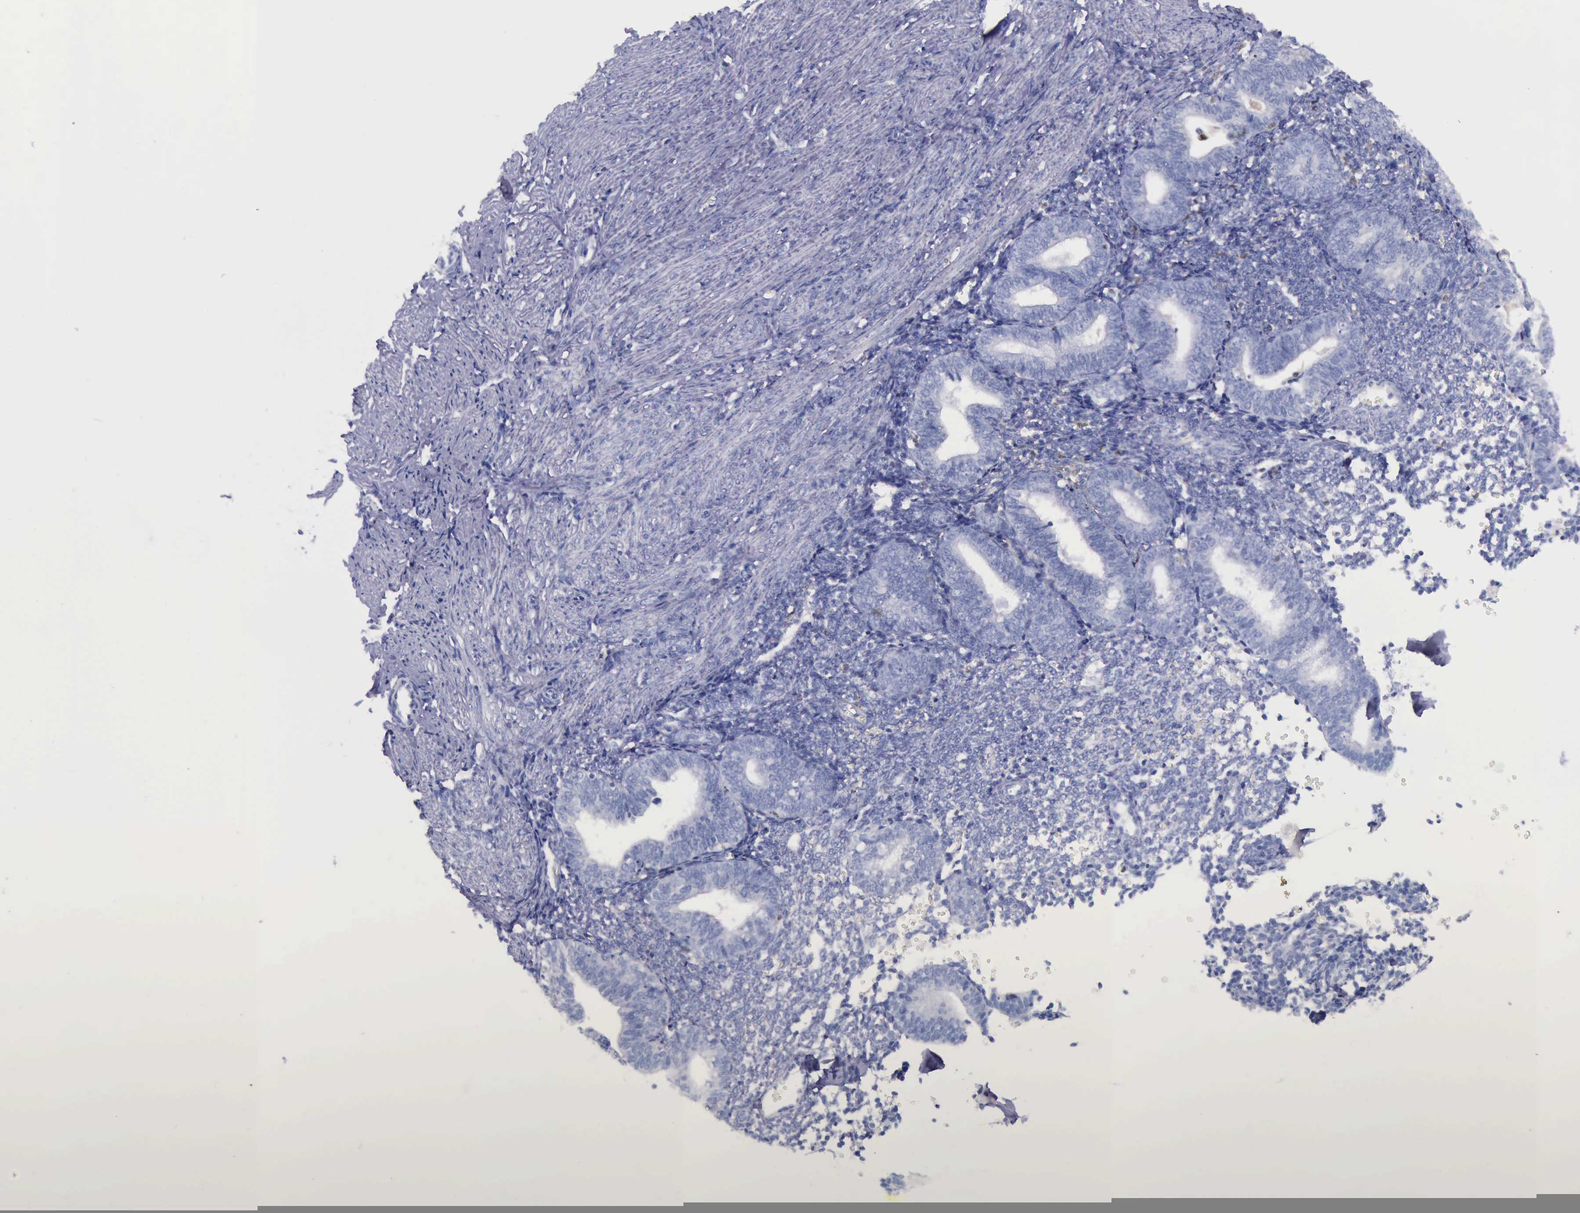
{"staining": {"intensity": "weak", "quantity": "<25%", "location": "cytoplasmic/membranous,nuclear"}, "tissue": "endometrium", "cell_type": "Cells in endometrial stroma", "image_type": "normal", "snomed": [{"axis": "morphology", "description": "Normal tissue, NOS"}, {"axis": "topography", "description": "Endometrium"}], "caption": "Protein analysis of benign endometrium shows no significant expression in cells in endometrial stroma.", "gene": "TYMP", "patient": {"sex": "female", "age": 61}}